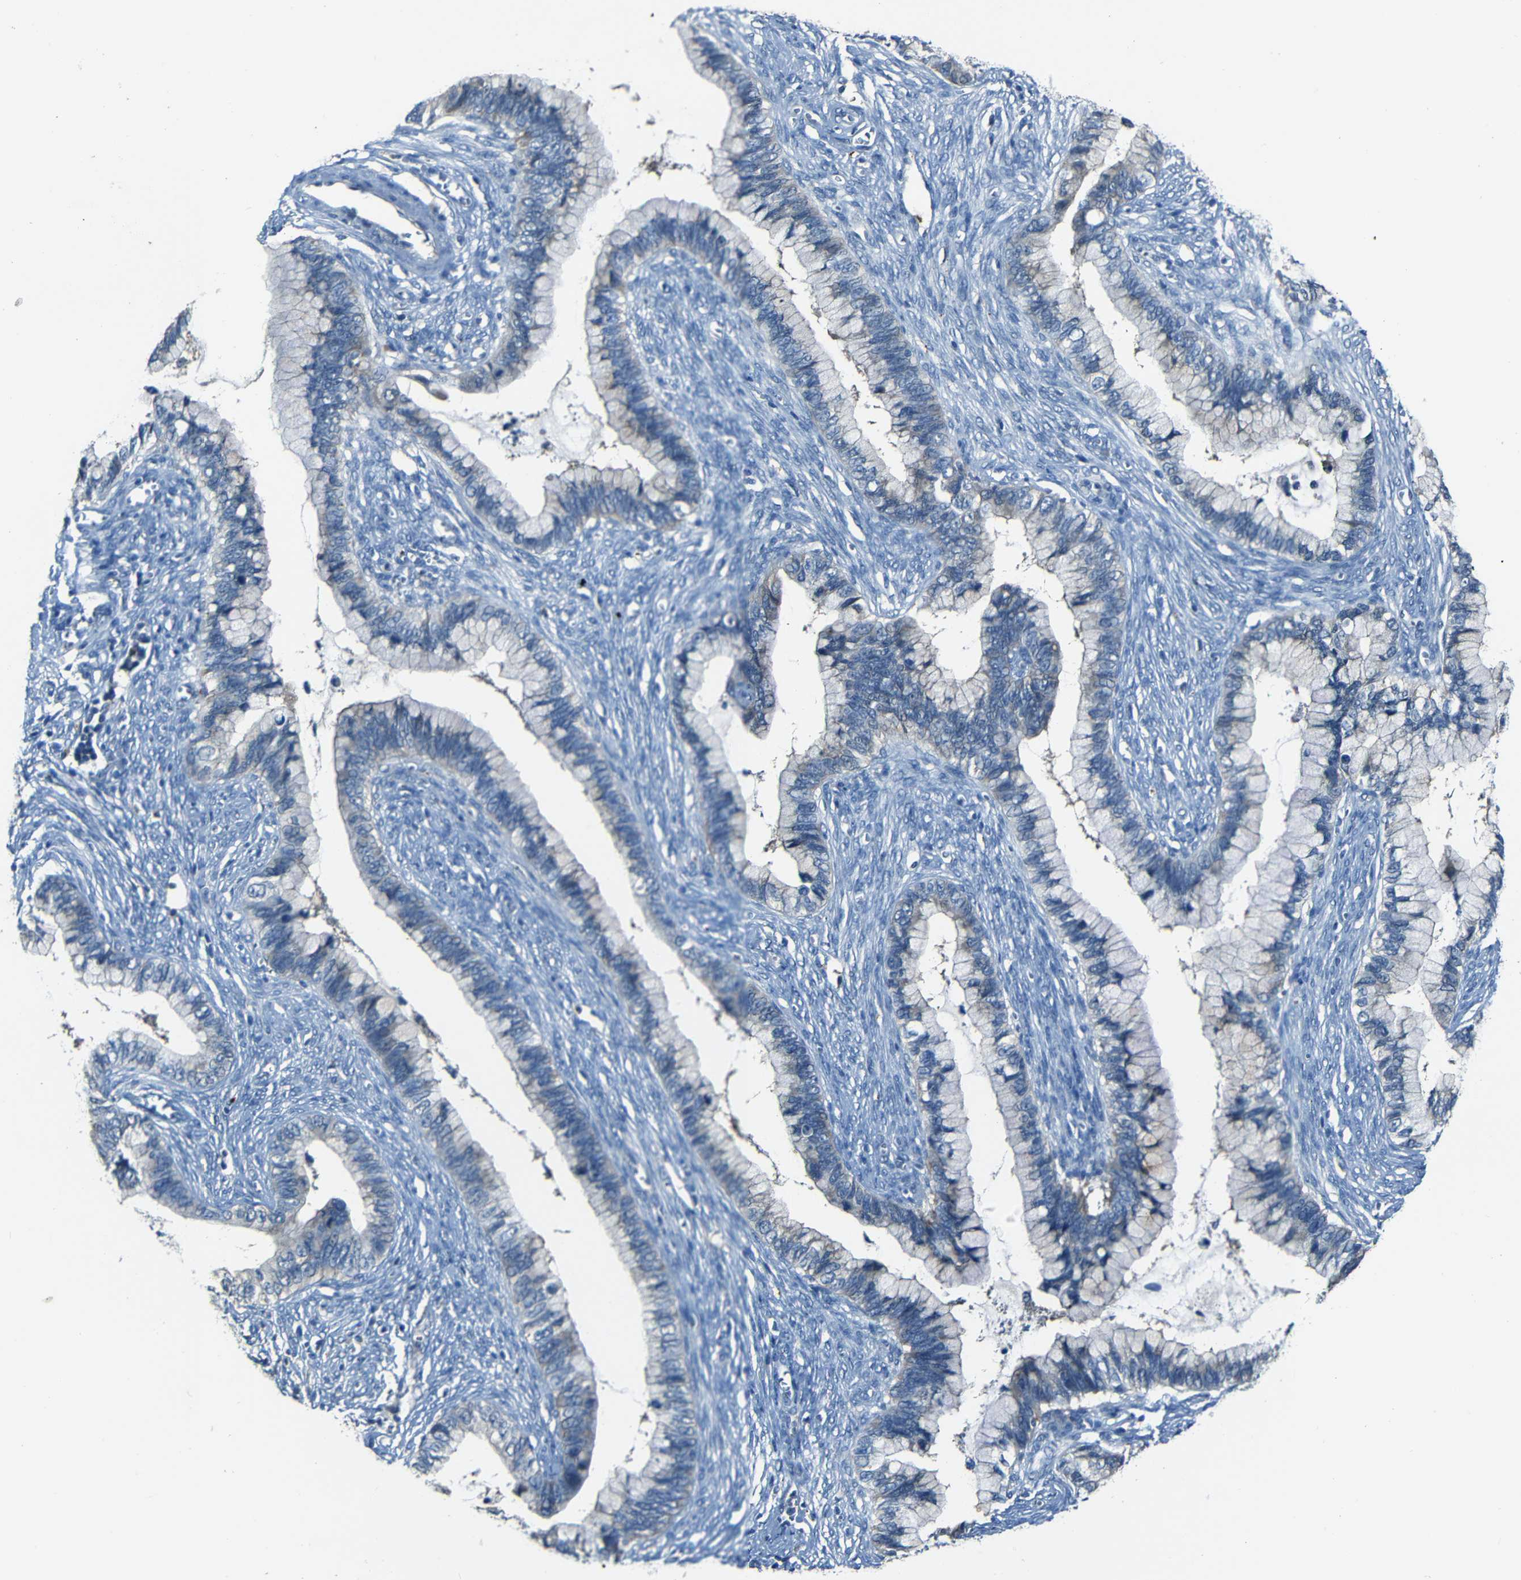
{"staining": {"intensity": "negative", "quantity": "none", "location": "none"}, "tissue": "cervical cancer", "cell_type": "Tumor cells", "image_type": "cancer", "snomed": [{"axis": "morphology", "description": "Adenocarcinoma, NOS"}, {"axis": "topography", "description": "Cervix"}], "caption": "Tumor cells show no significant protein staining in cervical adenocarcinoma.", "gene": "SLA", "patient": {"sex": "female", "age": 44}}